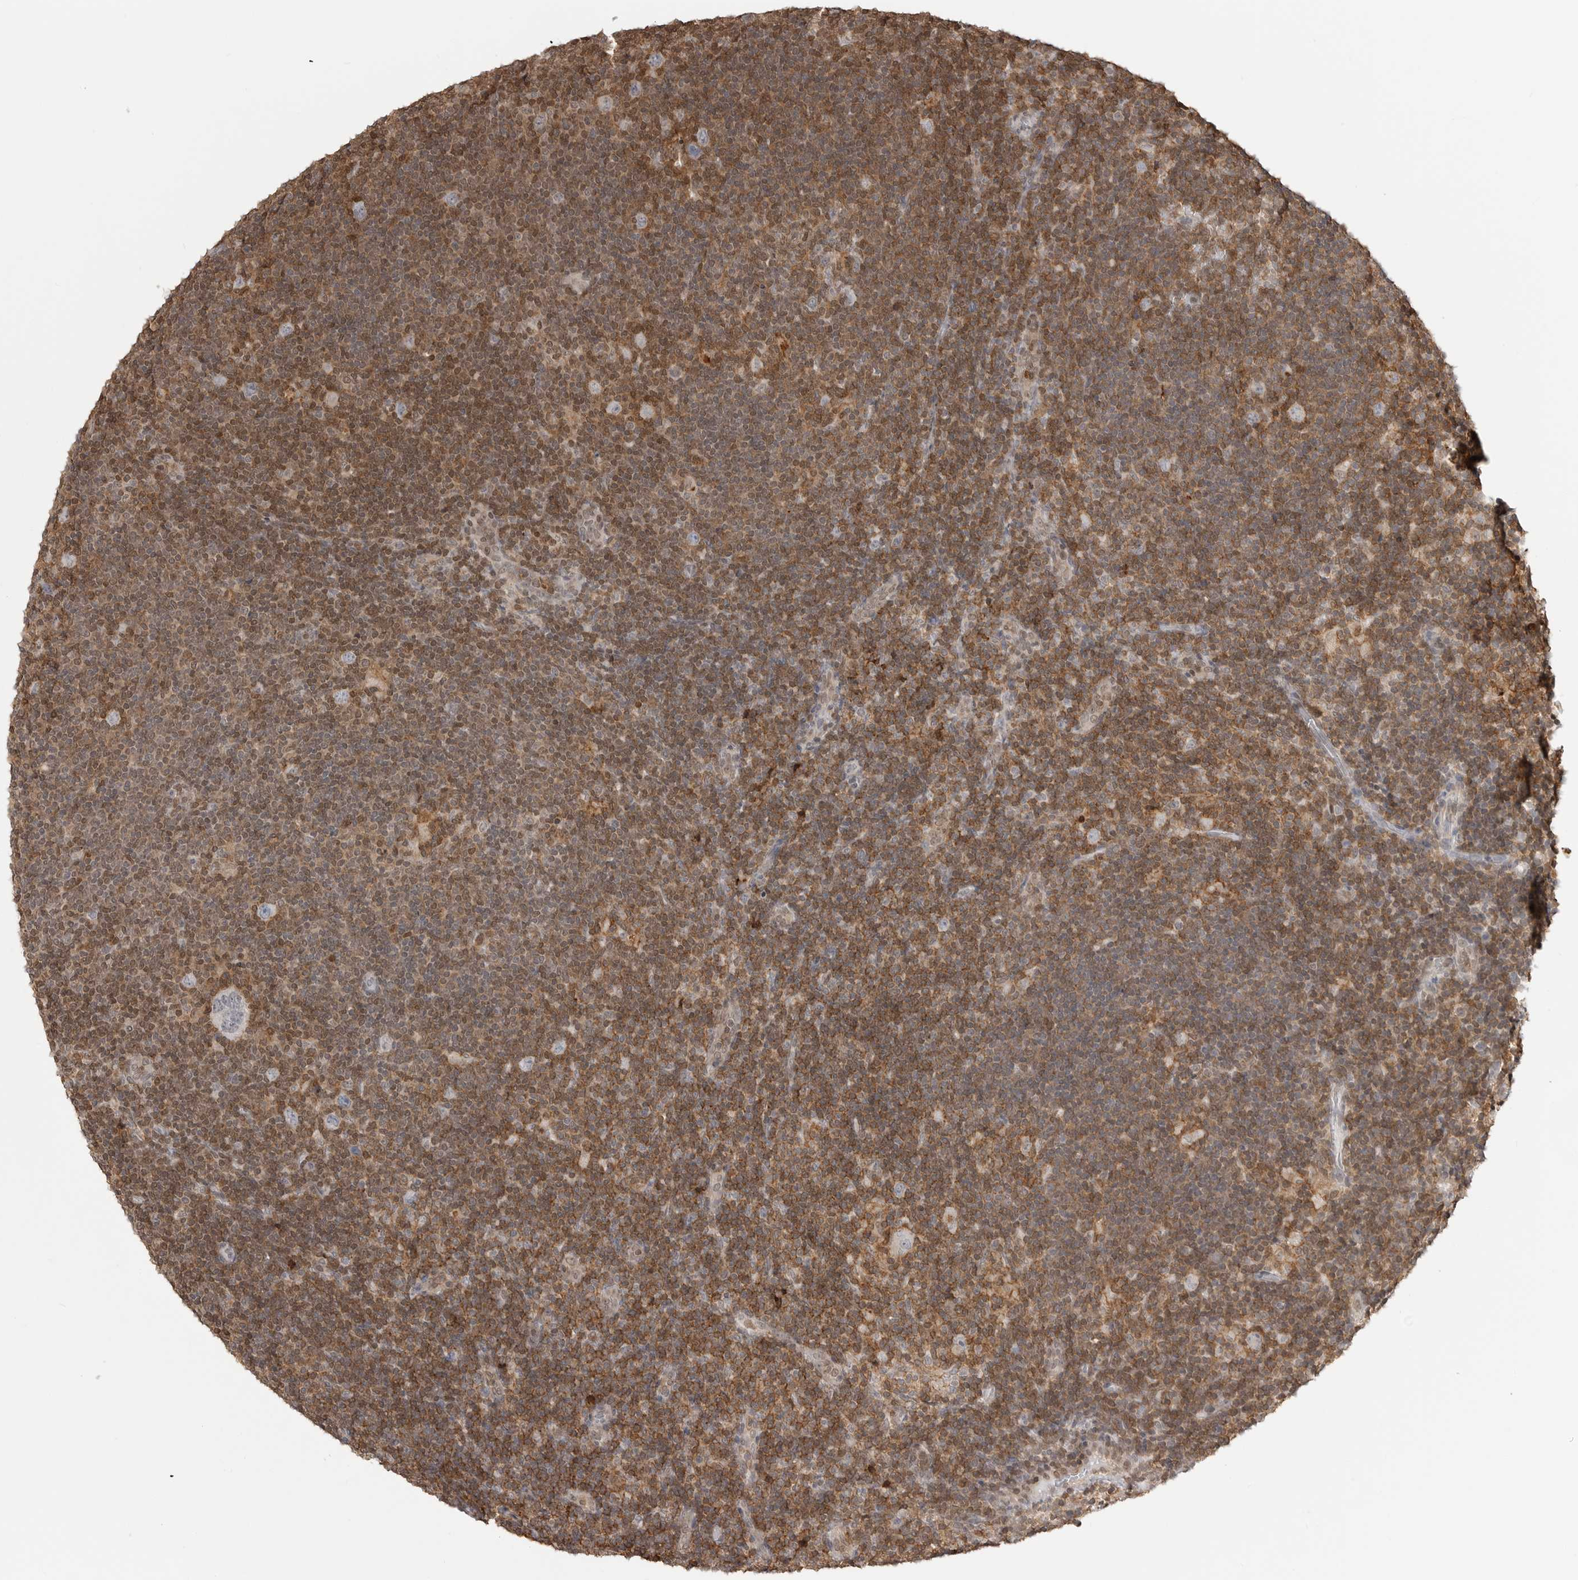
{"staining": {"intensity": "negative", "quantity": "none", "location": "none"}, "tissue": "lymphoma", "cell_type": "Tumor cells", "image_type": "cancer", "snomed": [{"axis": "morphology", "description": "Hodgkin's disease, NOS"}, {"axis": "topography", "description": "Lymph node"}], "caption": "This is a image of IHC staining of lymphoma, which shows no positivity in tumor cells. (DAB (3,3'-diaminobenzidine) immunohistochemistry (IHC) visualized using brightfield microscopy, high magnification).", "gene": "ANXA11", "patient": {"sex": "female", "age": 57}}